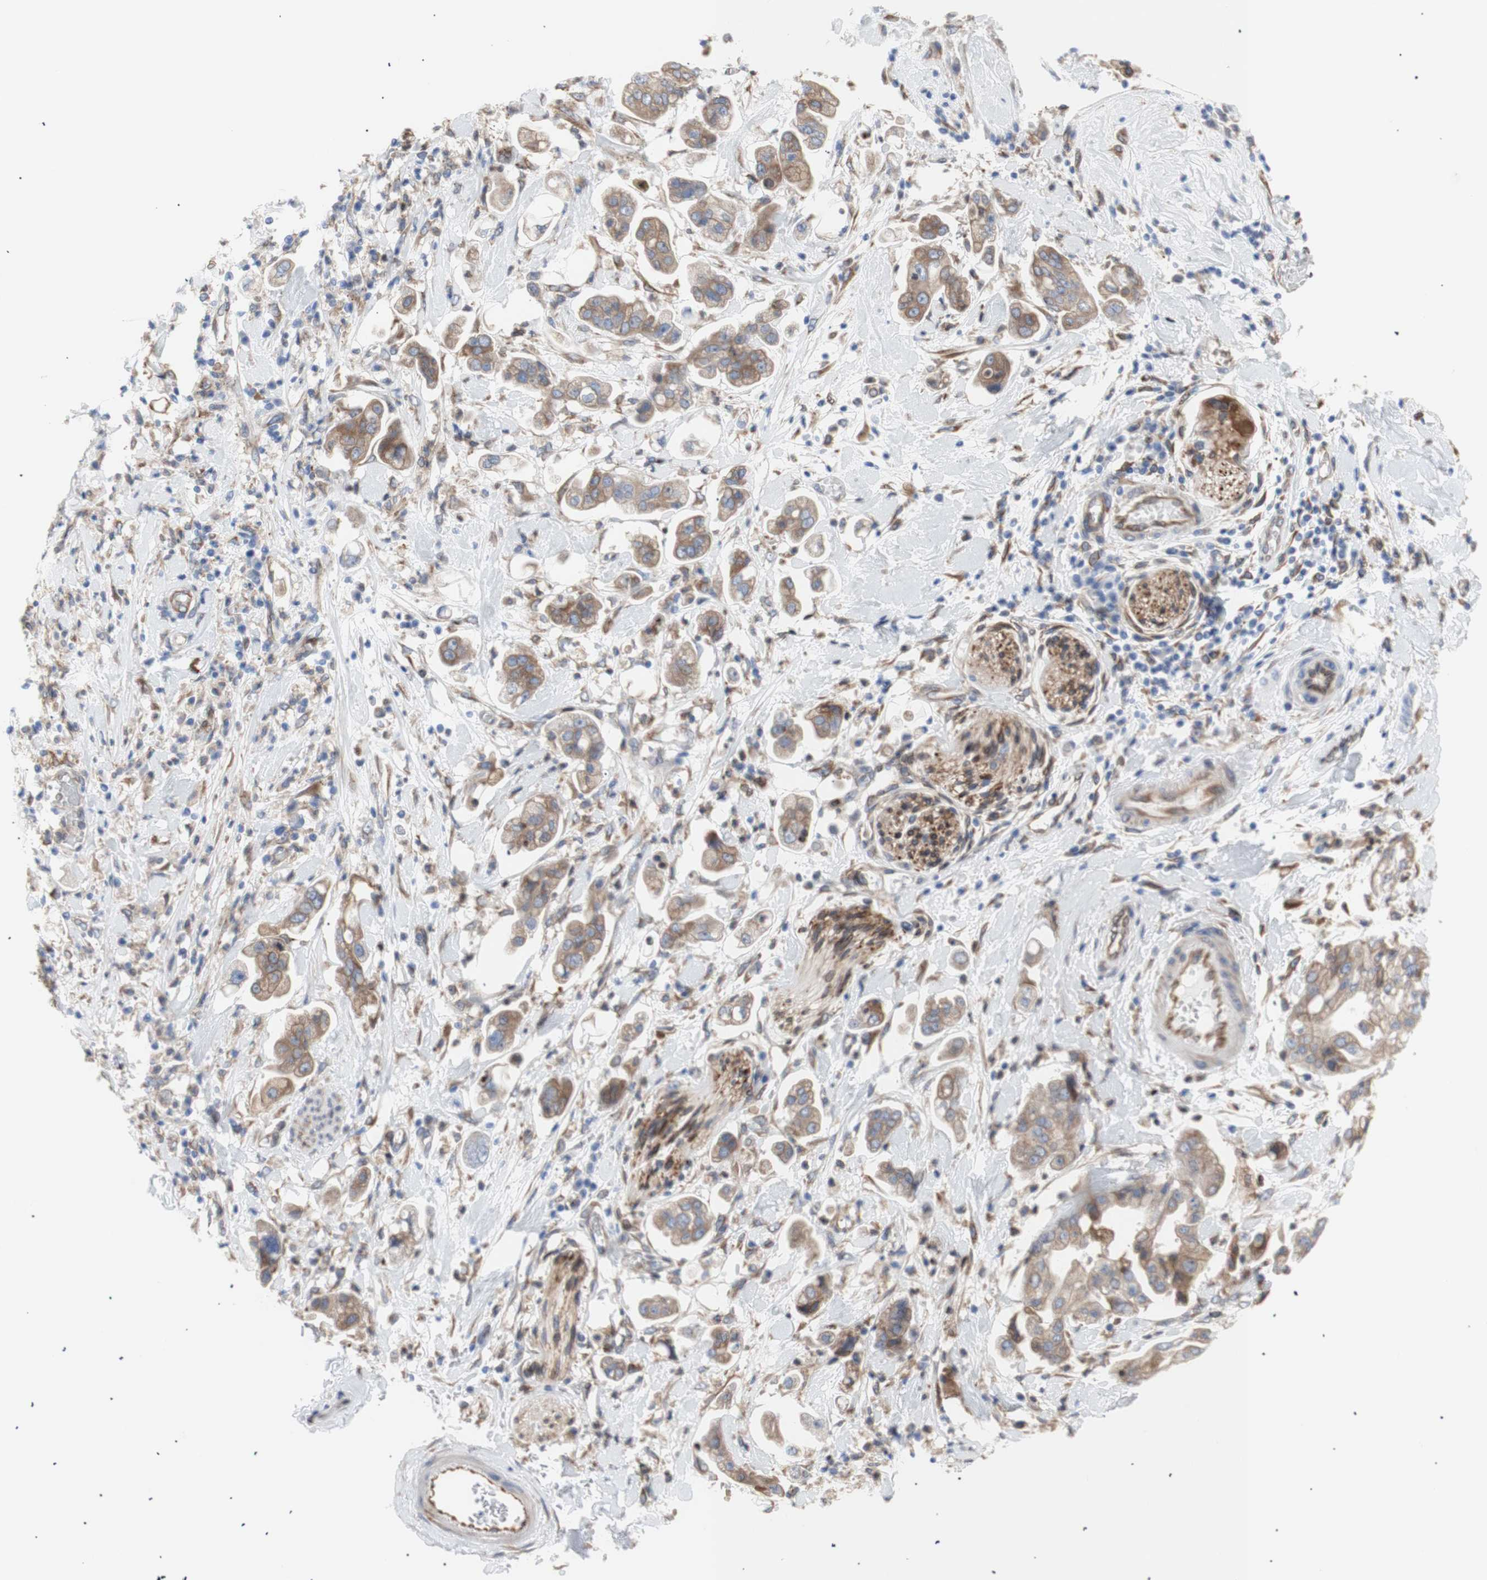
{"staining": {"intensity": "moderate", "quantity": ">75%", "location": "cytoplasmic/membranous"}, "tissue": "stomach cancer", "cell_type": "Tumor cells", "image_type": "cancer", "snomed": [{"axis": "morphology", "description": "Adenocarcinoma, NOS"}, {"axis": "topography", "description": "Stomach"}], "caption": "Moderate cytoplasmic/membranous protein positivity is identified in about >75% of tumor cells in adenocarcinoma (stomach). The protein of interest is stained brown, and the nuclei are stained in blue (DAB (3,3'-diaminobenzidine) IHC with brightfield microscopy, high magnification).", "gene": "ERLIN1", "patient": {"sex": "male", "age": 62}}